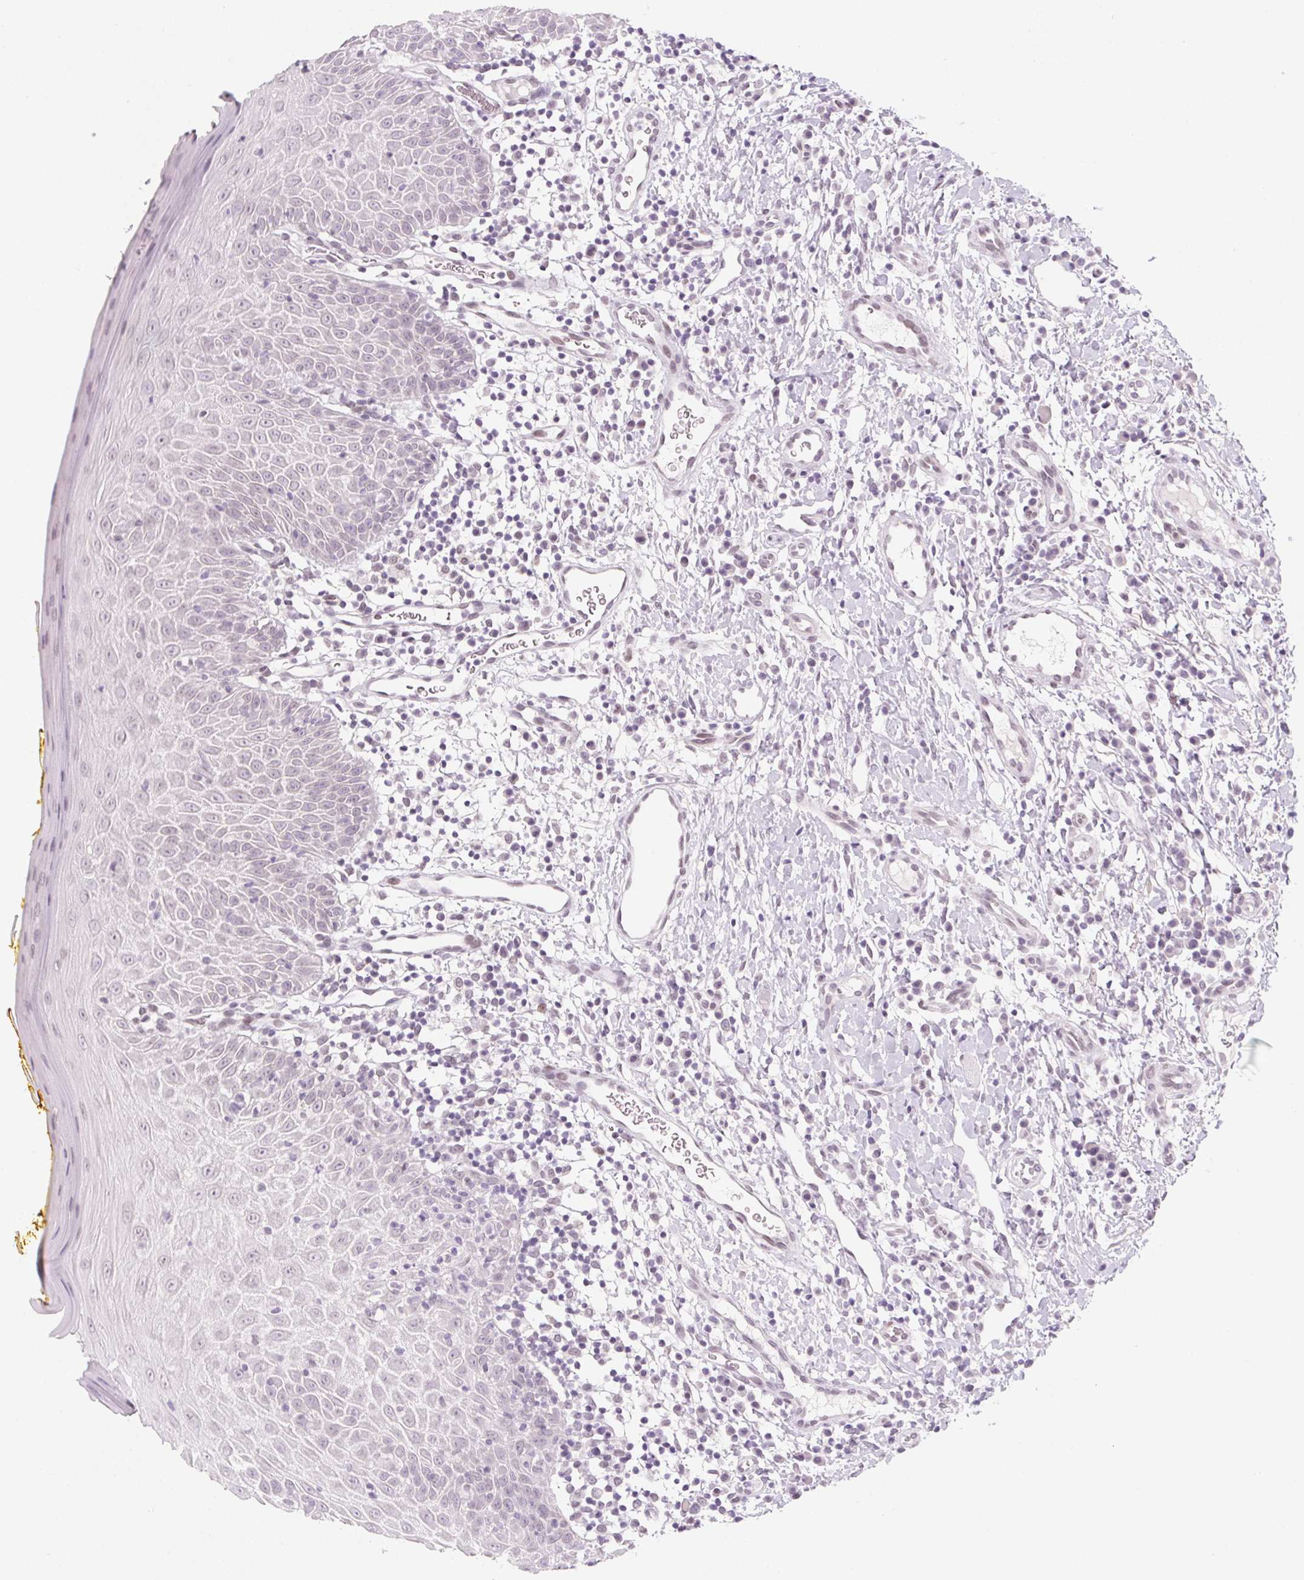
{"staining": {"intensity": "negative", "quantity": "none", "location": "none"}, "tissue": "oral mucosa", "cell_type": "Squamous epithelial cells", "image_type": "normal", "snomed": [{"axis": "morphology", "description": "Normal tissue, NOS"}, {"axis": "topography", "description": "Oral tissue"}, {"axis": "topography", "description": "Tounge, NOS"}], "caption": "Immunohistochemistry of unremarkable oral mucosa exhibits no staining in squamous epithelial cells. The staining is performed using DAB brown chromogen with nuclei counter-stained in using hematoxylin.", "gene": "KCNQ2", "patient": {"sex": "female", "age": 58}}